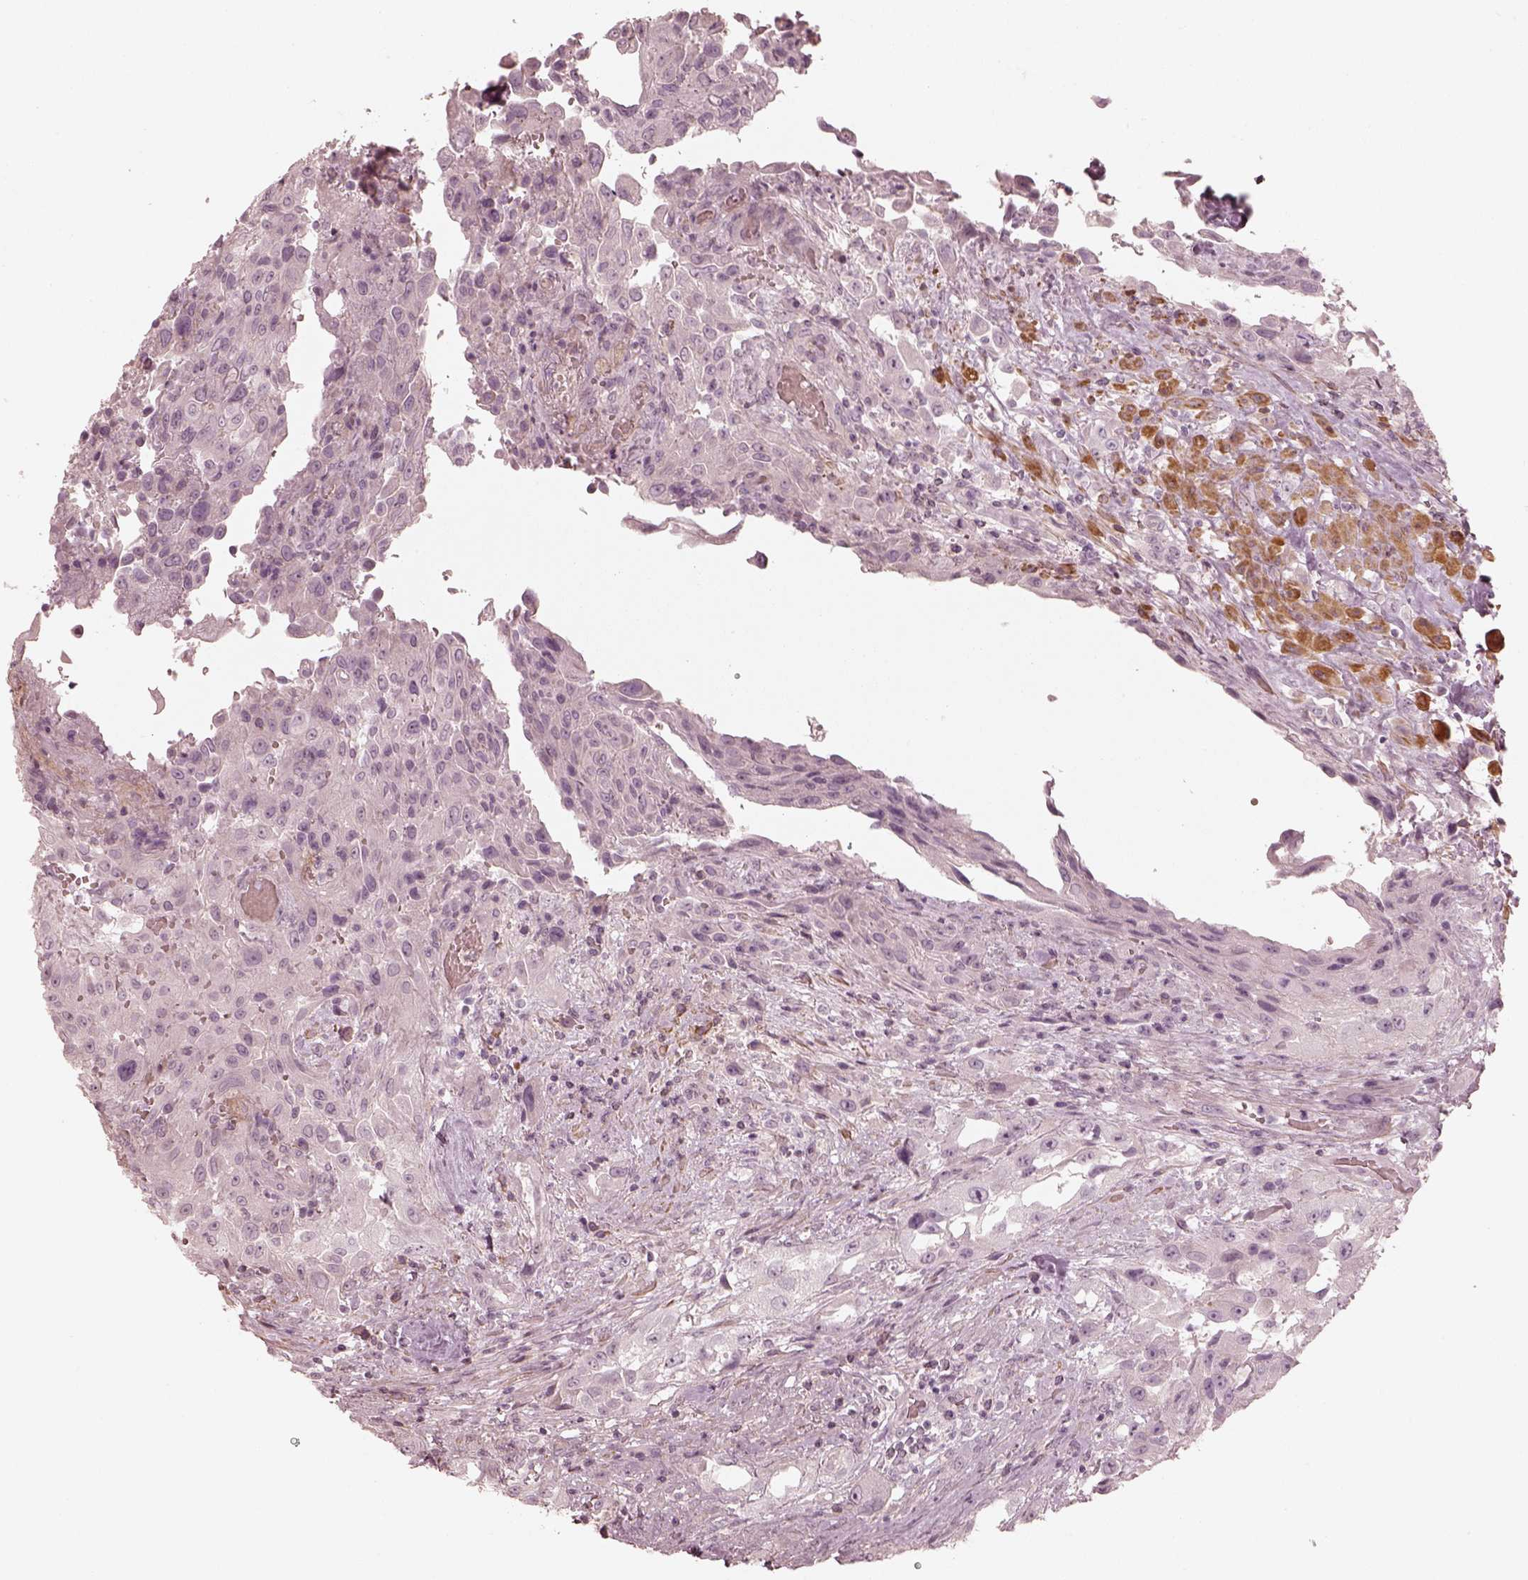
{"staining": {"intensity": "negative", "quantity": "none", "location": "none"}, "tissue": "urothelial cancer", "cell_type": "Tumor cells", "image_type": "cancer", "snomed": [{"axis": "morphology", "description": "Urothelial carcinoma, High grade"}, {"axis": "topography", "description": "Urinary bladder"}], "caption": "IHC of human urothelial cancer reveals no positivity in tumor cells.", "gene": "PRLHR", "patient": {"sex": "male", "age": 79}}